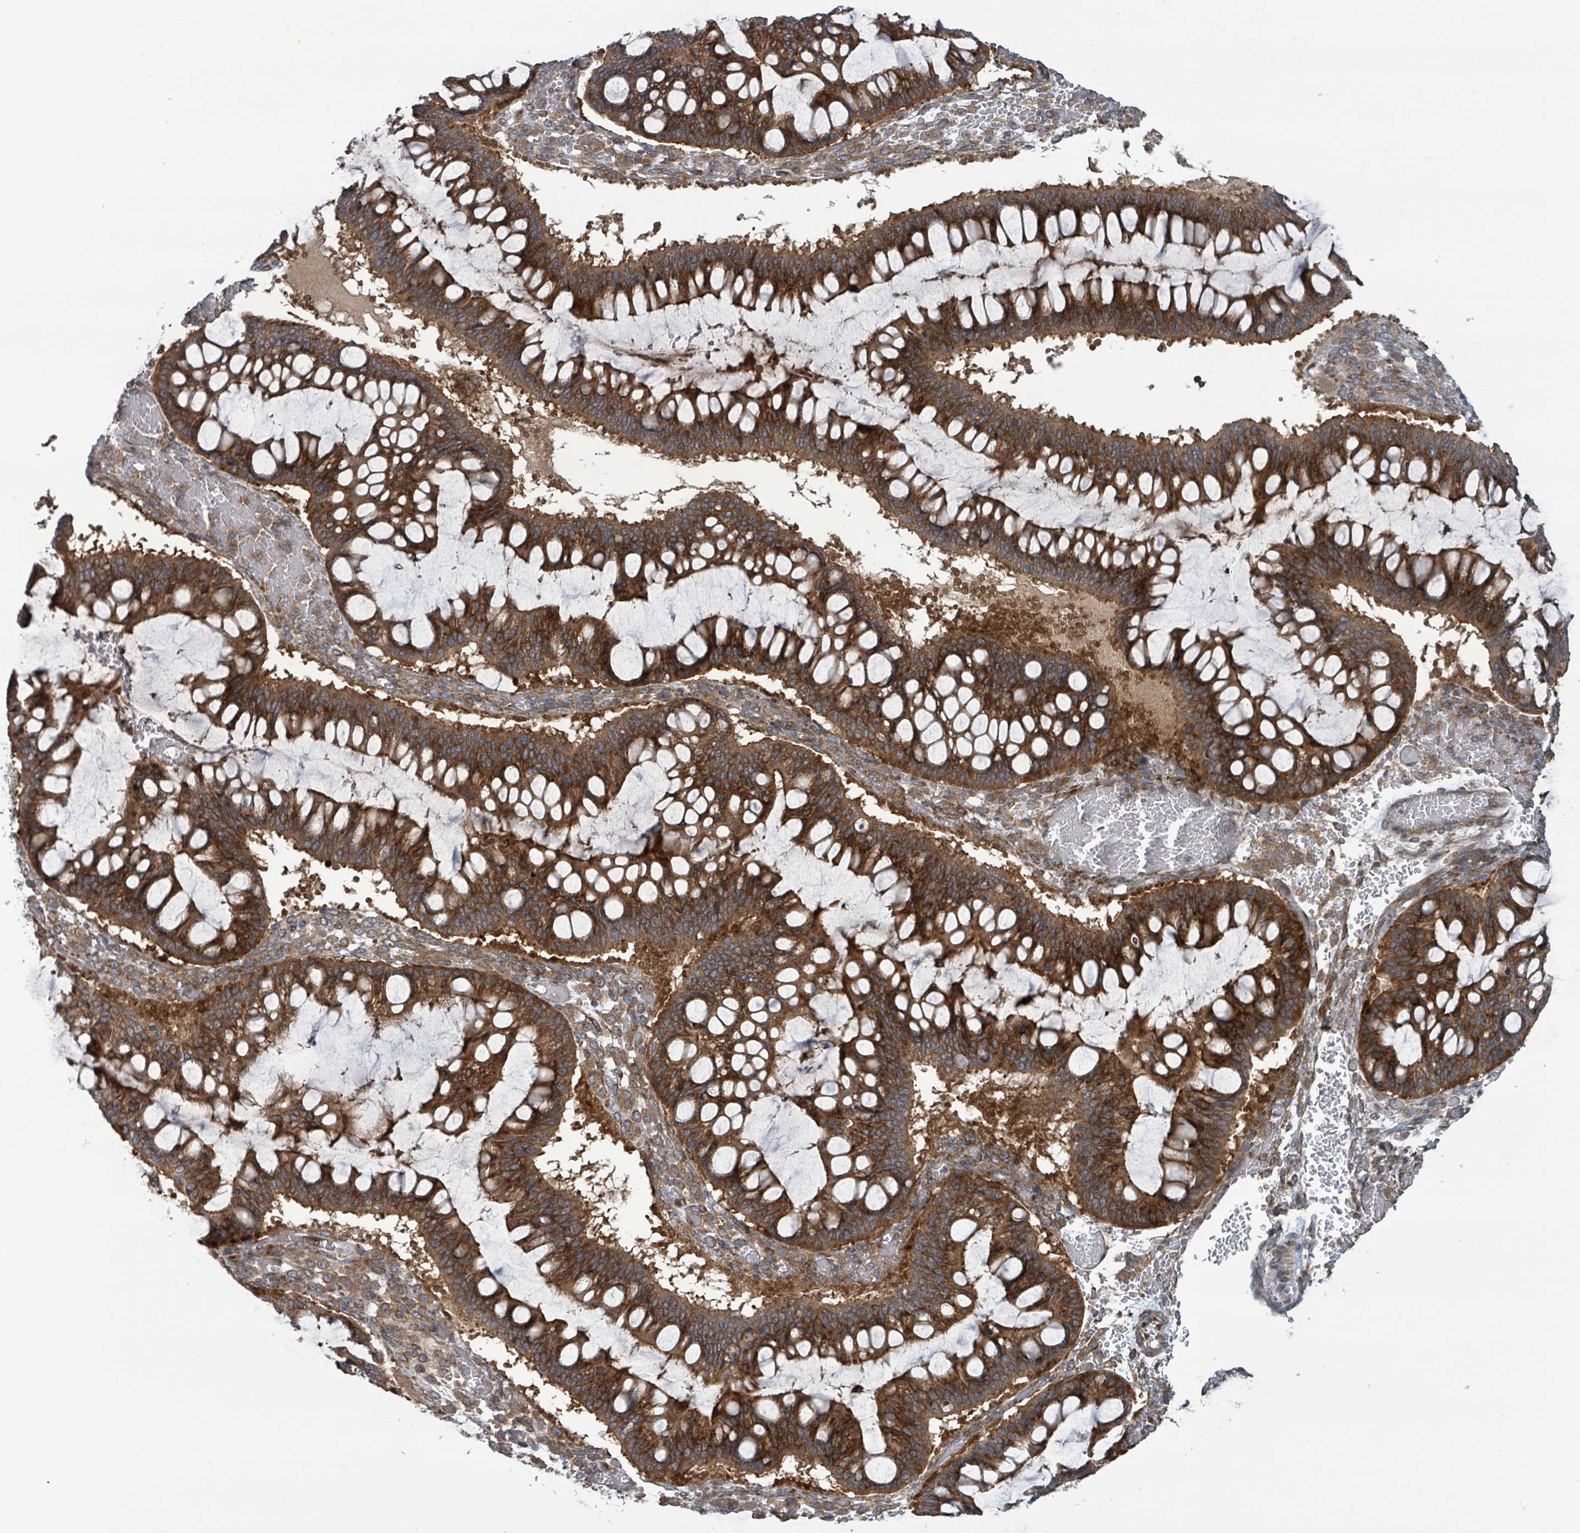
{"staining": {"intensity": "strong", "quantity": ">75%", "location": "cytoplasmic/membranous"}, "tissue": "ovarian cancer", "cell_type": "Tumor cells", "image_type": "cancer", "snomed": [{"axis": "morphology", "description": "Cystadenocarcinoma, mucinous, NOS"}, {"axis": "topography", "description": "Ovary"}], "caption": "Immunohistochemistry (IHC) of ovarian mucinous cystadenocarcinoma displays high levels of strong cytoplasmic/membranous staining in about >75% of tumor cells.", "gene": "OR51E1", "patient": {"sex": "female", "age": 73}}